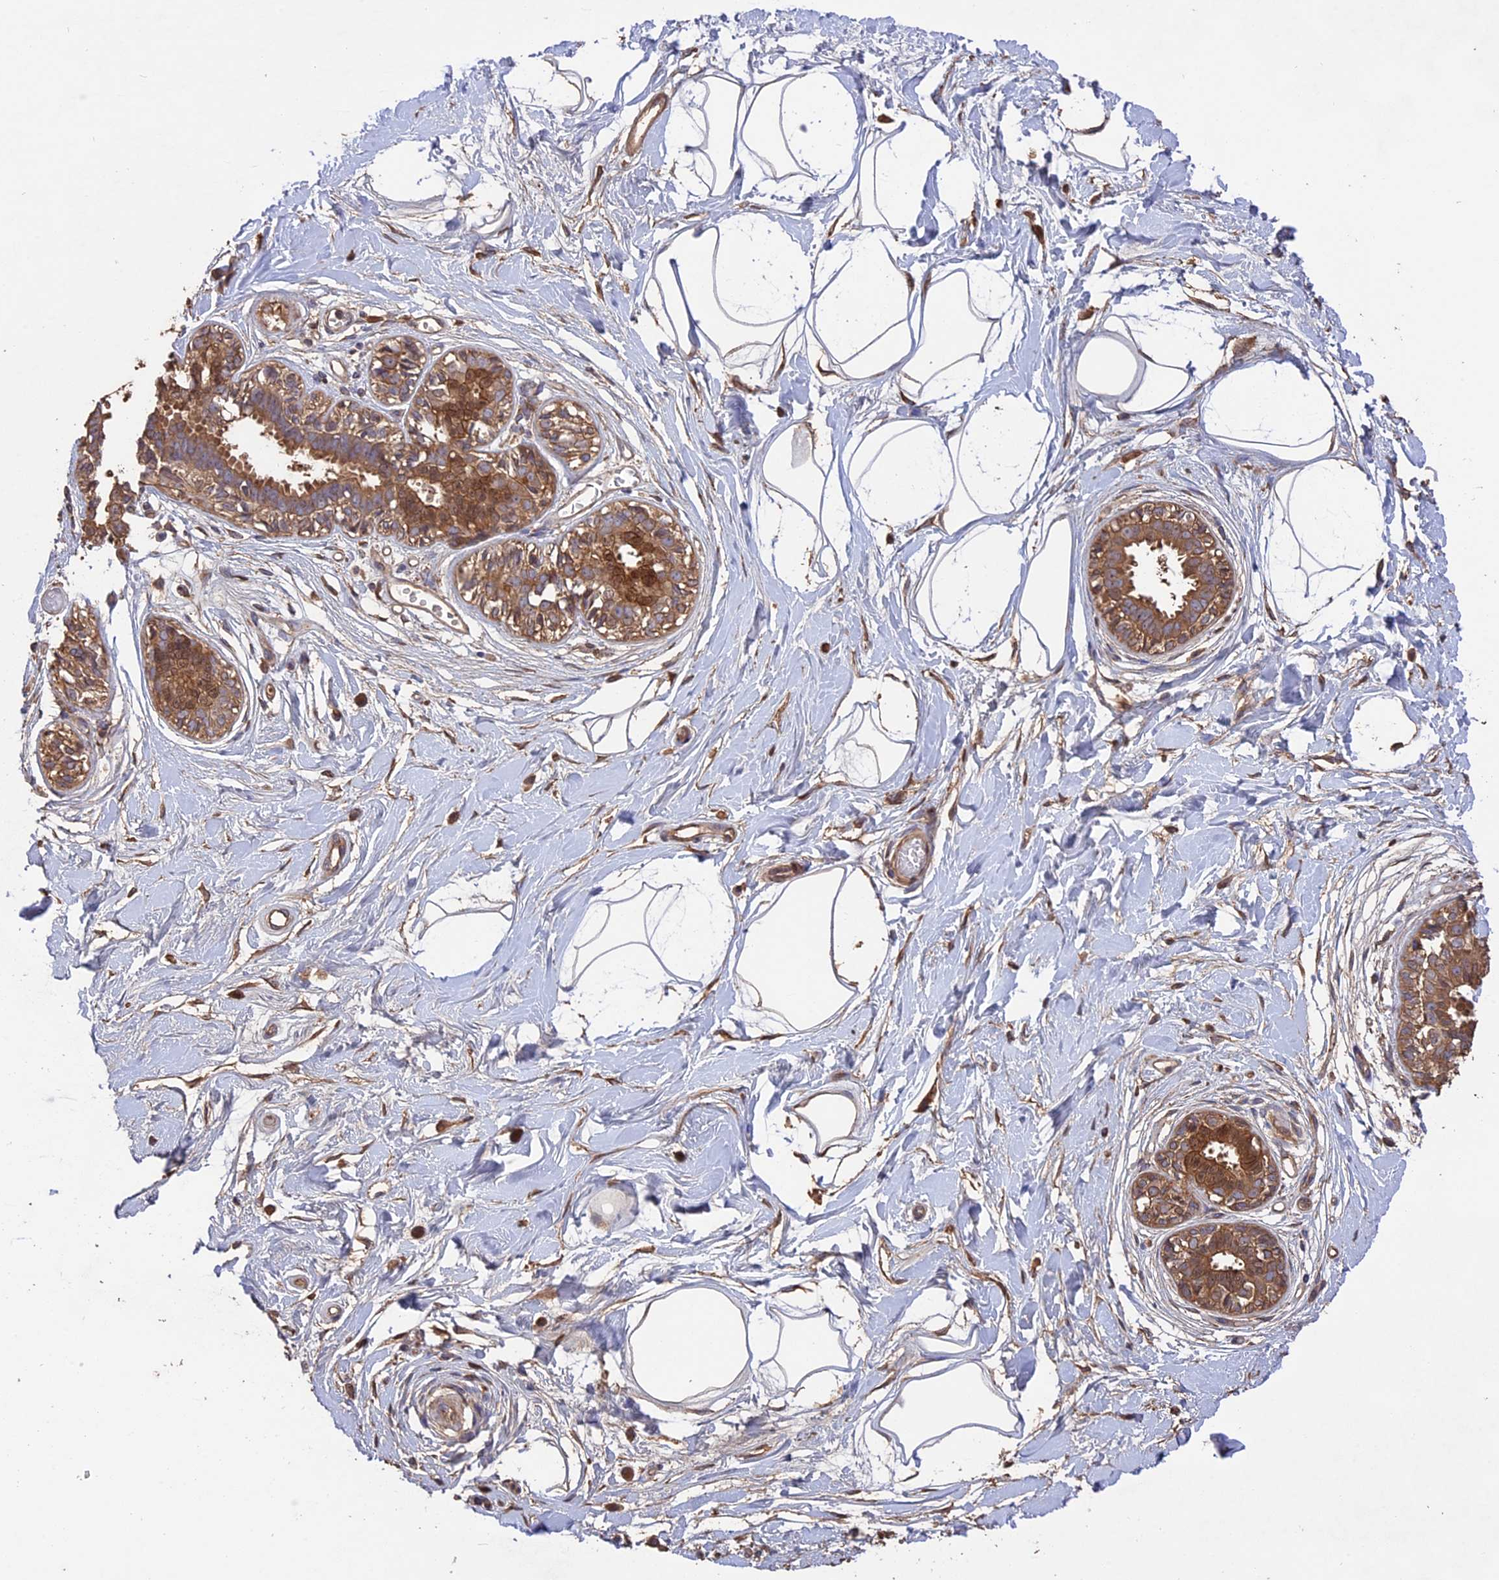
{"staining": {"intensity": "negative", "quantity": "none", "location": "none"}, "tissue": "breast", "cell_type": "Adipocytes", "image_type": "normal", "snomed": [{"axis": "morphology", "description": "Normal tissue, NOS"}, {"axis": "topography", "description": "Breast"}], "caption": "There is no significant positivity in adipocytes of breast. (IHC, brightfield microscopy, high magnification).", "gene": "RASAL1", "patient": {"sex": "female", "age": 45}}